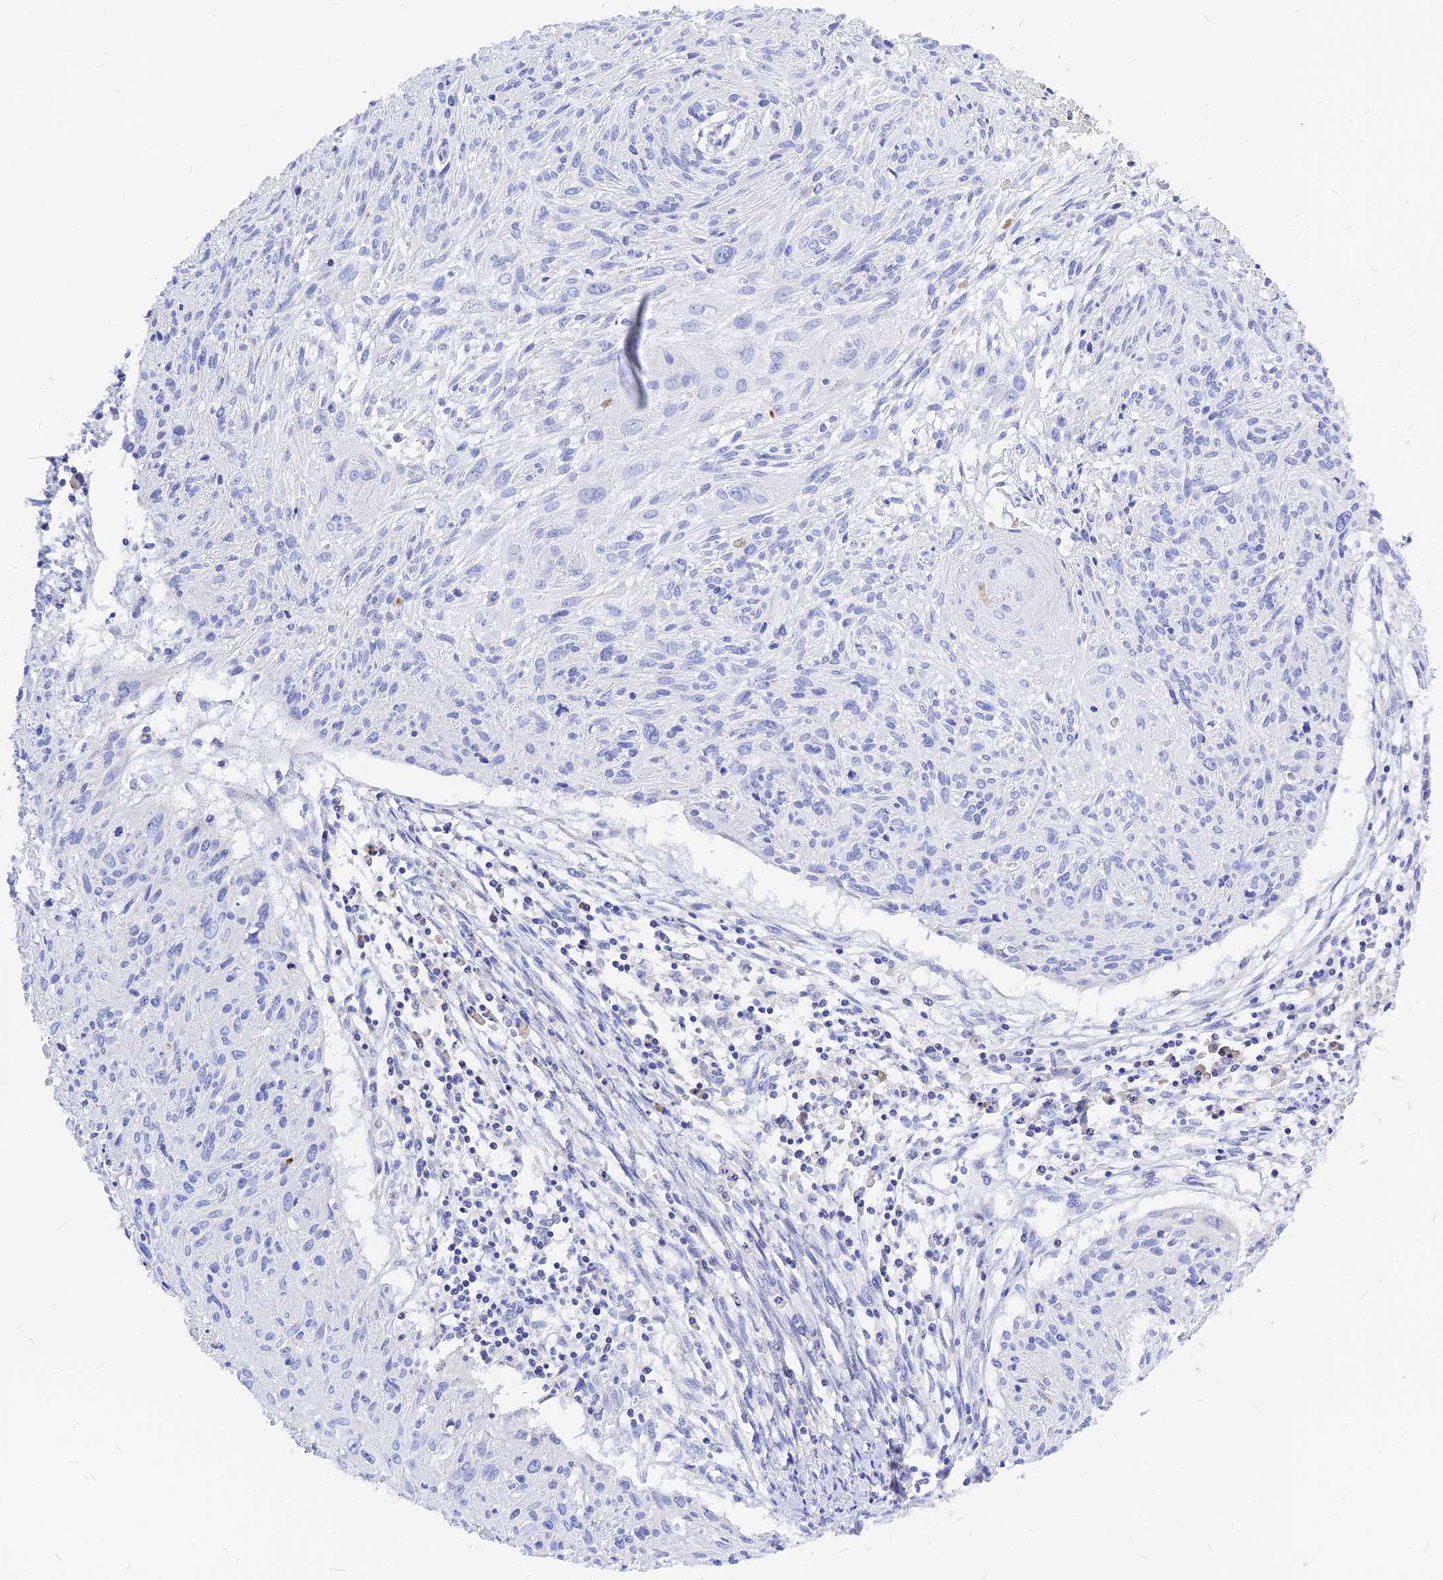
{"staining": {"intensity": "negative", "quantity": "none", "location": "none"}, "tissue": "cervical cancer", "cell_type": "Tumor cells", "image_type": "cancer", "snomed": [{"axis": "morphology", "description": "Squamous cell carcinoma, NOS"}, {"axis": "topography", "description": "Cervix"}], "caption": "An immunohistochemistry (IHC) photomicrograph of cervical cancer is shown. There is no staining in tumor cells of cervical cancer.", "gene": "CNOT6", "patient": {"sex": "female", "age": 51}}